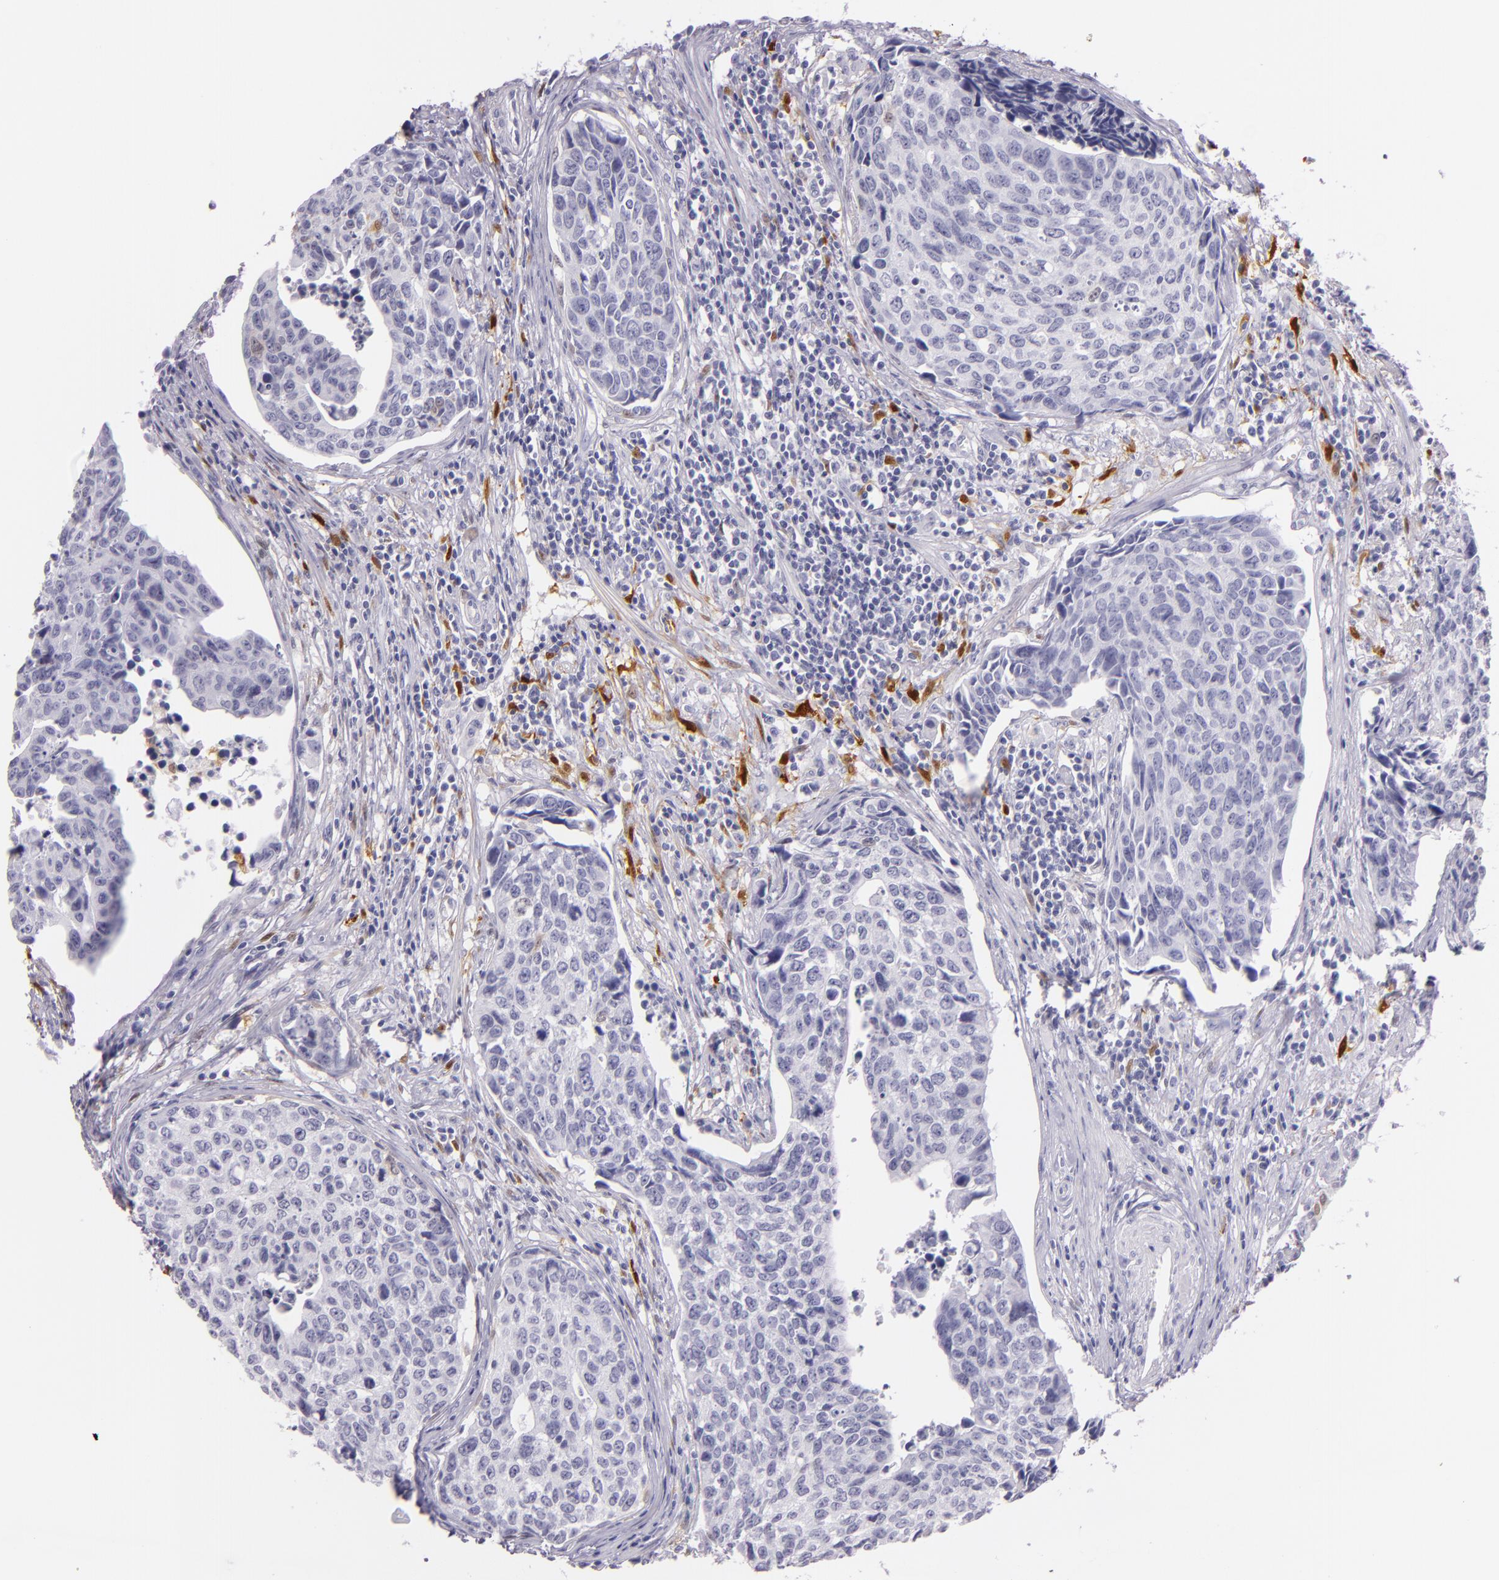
{"staining": {"intensity": "negative", "quantity": "none", "location": "none"}, "tissue": "urothelial cancer", "cell_type": "Tumor cells", "image_type": "cancer", "snomed": [{"axis": "morphology", "description": "Urothelial carcinoma, High grade"}, {"axis": "topography", "description": "Urinary bladder"}], "caption": "Immunohistochemistry of urothelial carcinoma (high-grade) exhibits no expression in tumor cells.", "gene": "MT1A", "patient": {"sex": "male", "age": 81}}